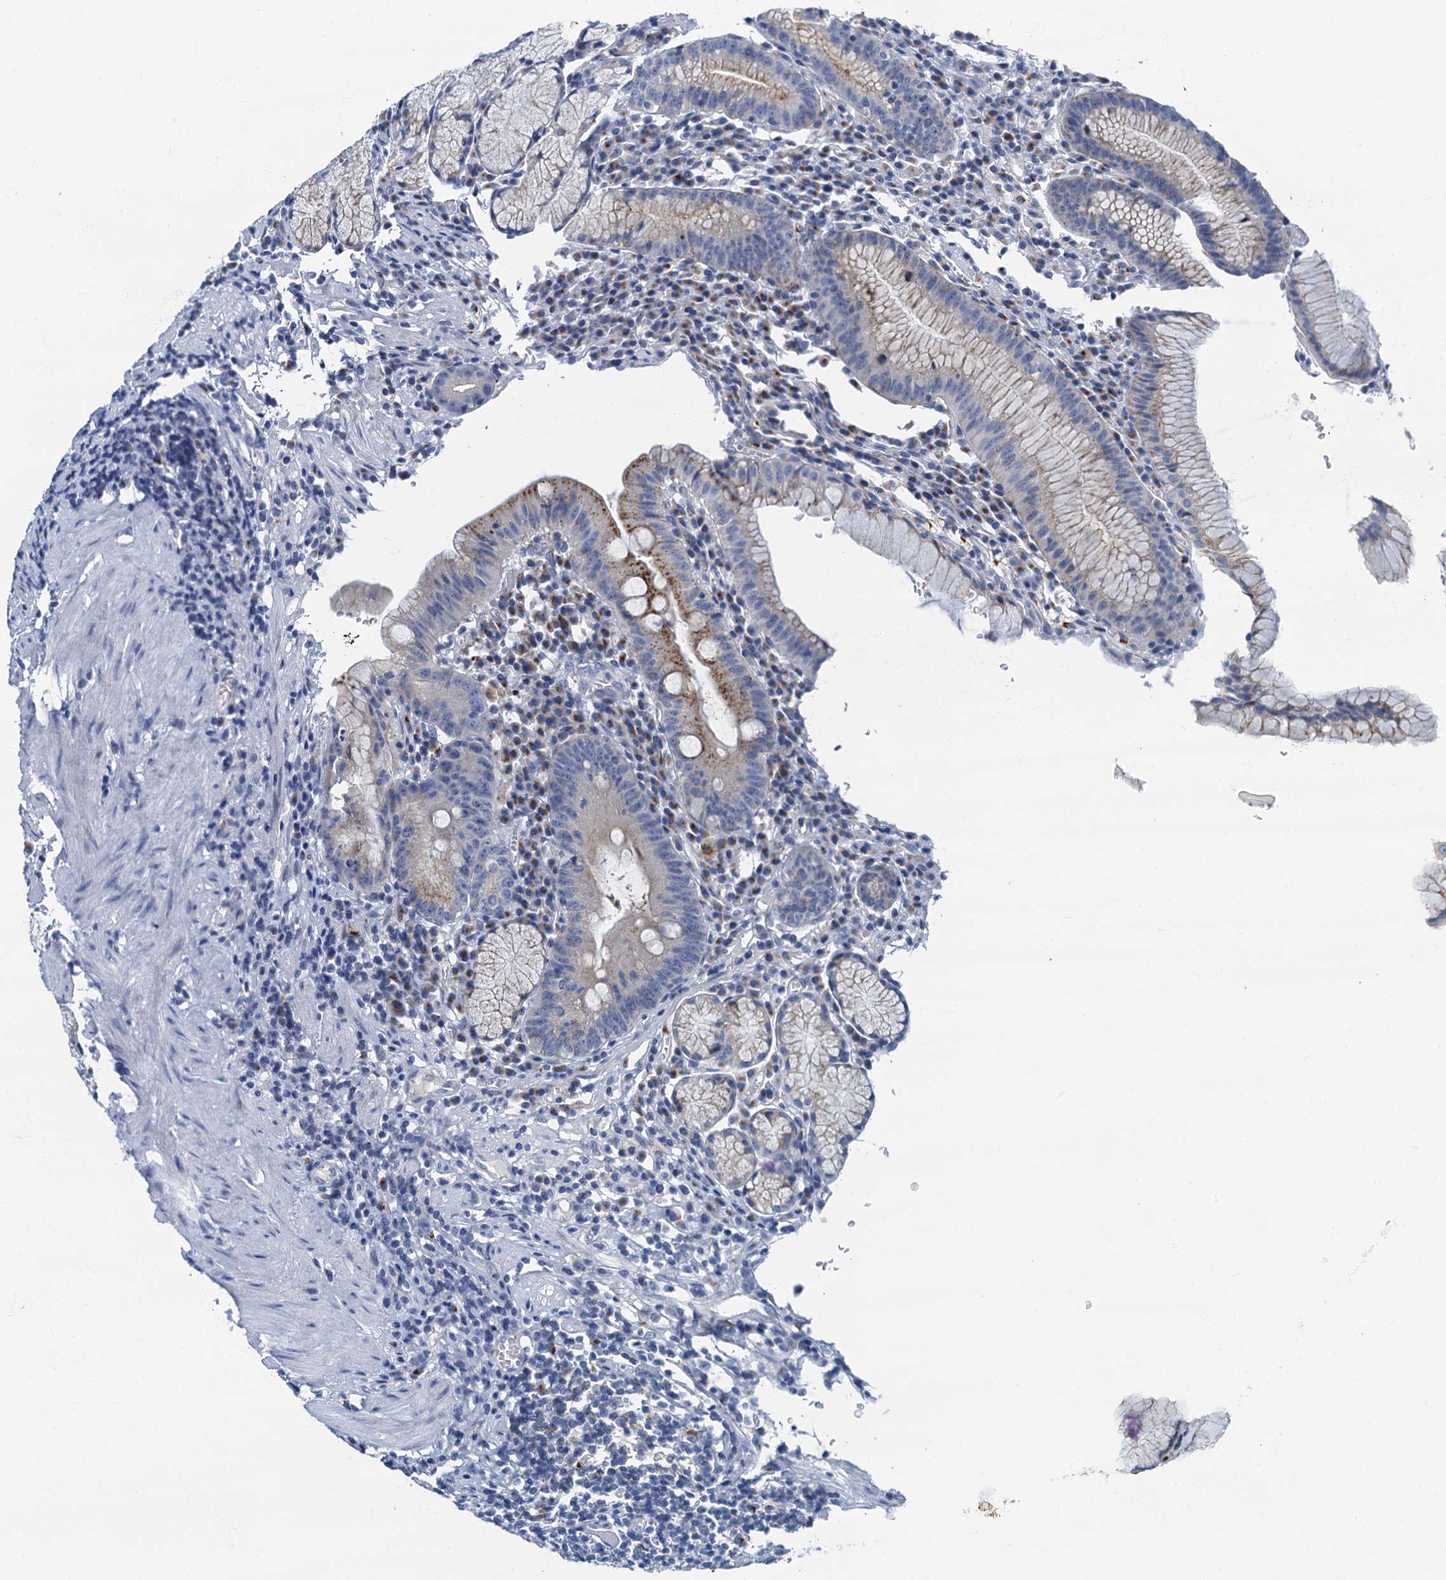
{"staining": {"intensity": "moderate", "quantity": "<25%", "location": "cytoplasmic/membranous"}, "tissue": "stomach", "cell_type": "Glandular cells", "image_type": "normal", "snomed": [{"axis": "morphology", "description": "Normal tissue, NOS"}, {"axis": "topography", "description": "Stomach"}], "caption": "A high-resolution micrograph shows immunohistochemistry staining of benign stomach, which reveals moderate cytoplasmic/membranous positivity in about <25% of glandular cells. The staining was performed using DAB (3,3'-diaminobenzidine) to visualize the protein expression in brown, while the nuclei were stained in blue with hematoxylin (Magnification: 20x).", "gene": "LYPD3", "patient": {"sex": "male", "age": 55}}